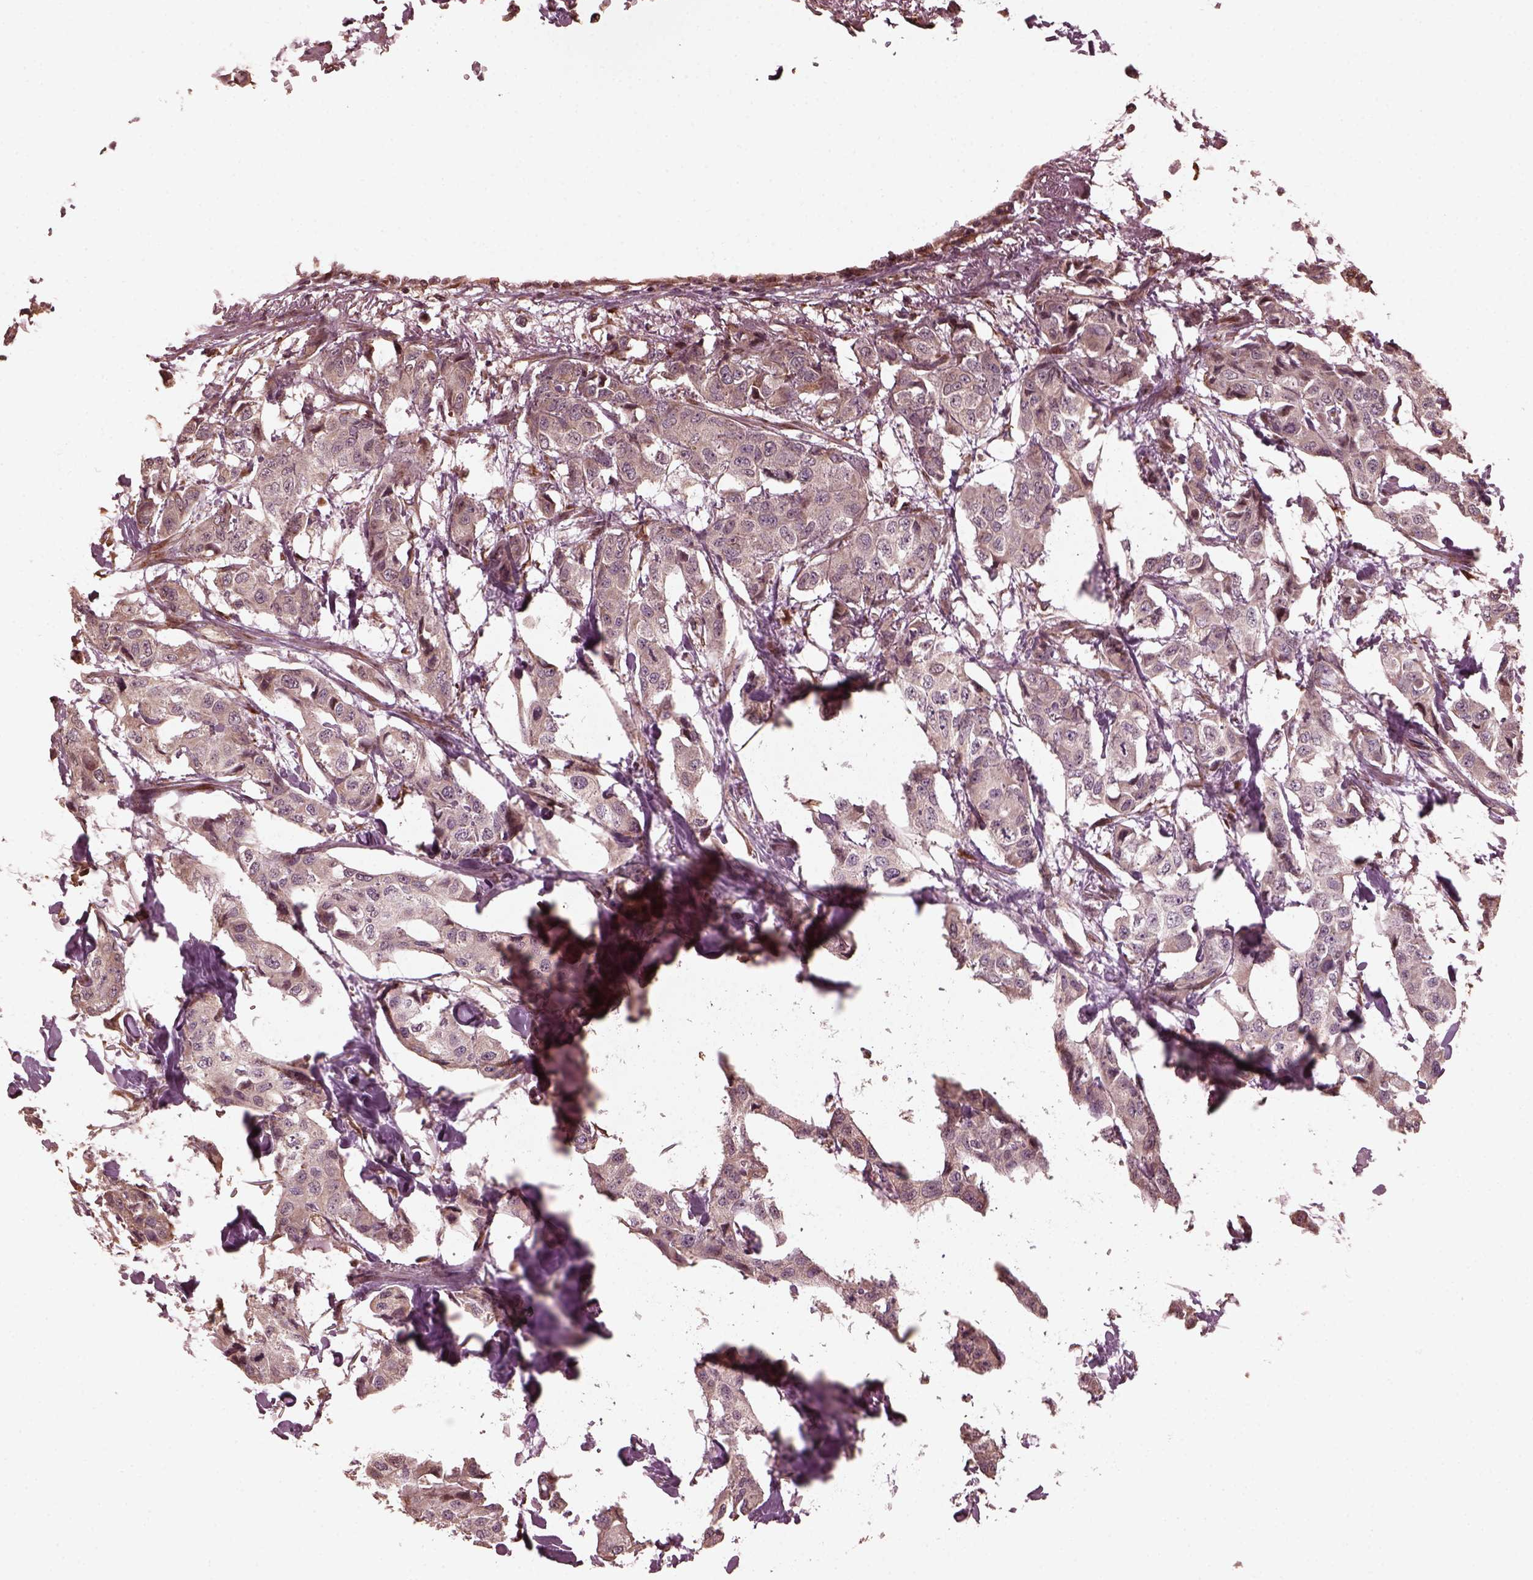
{"staining": {"intensity": "weak", "quantity": "<25%", "location": "cytoplasmic/membranous"}, "tissue": "breast cancer", "cell_type": "Tumor cells", "image_type": "cancer", "snomed": [{"axis": "morphology", "description": "Duct carcinoma"}, {"axis": "topography", "description": "Breast"}], "caption": "This photomicrograph is of breast invasive ductal carcinoma stained with immunohistochemistry (IHC) to label a protein in brown with the nuclei are counter-stained blue. There is no positivity in tumor cells. (Stains: DAB (3,3'-diaminobenzidine) immunohistochemistry (IHC) with hematoxylin counter stain, Microscopy: brightfield microscopy at high magnification).", "gene": "ZNF292", "patient": {"sex": "female", "age": 80}}